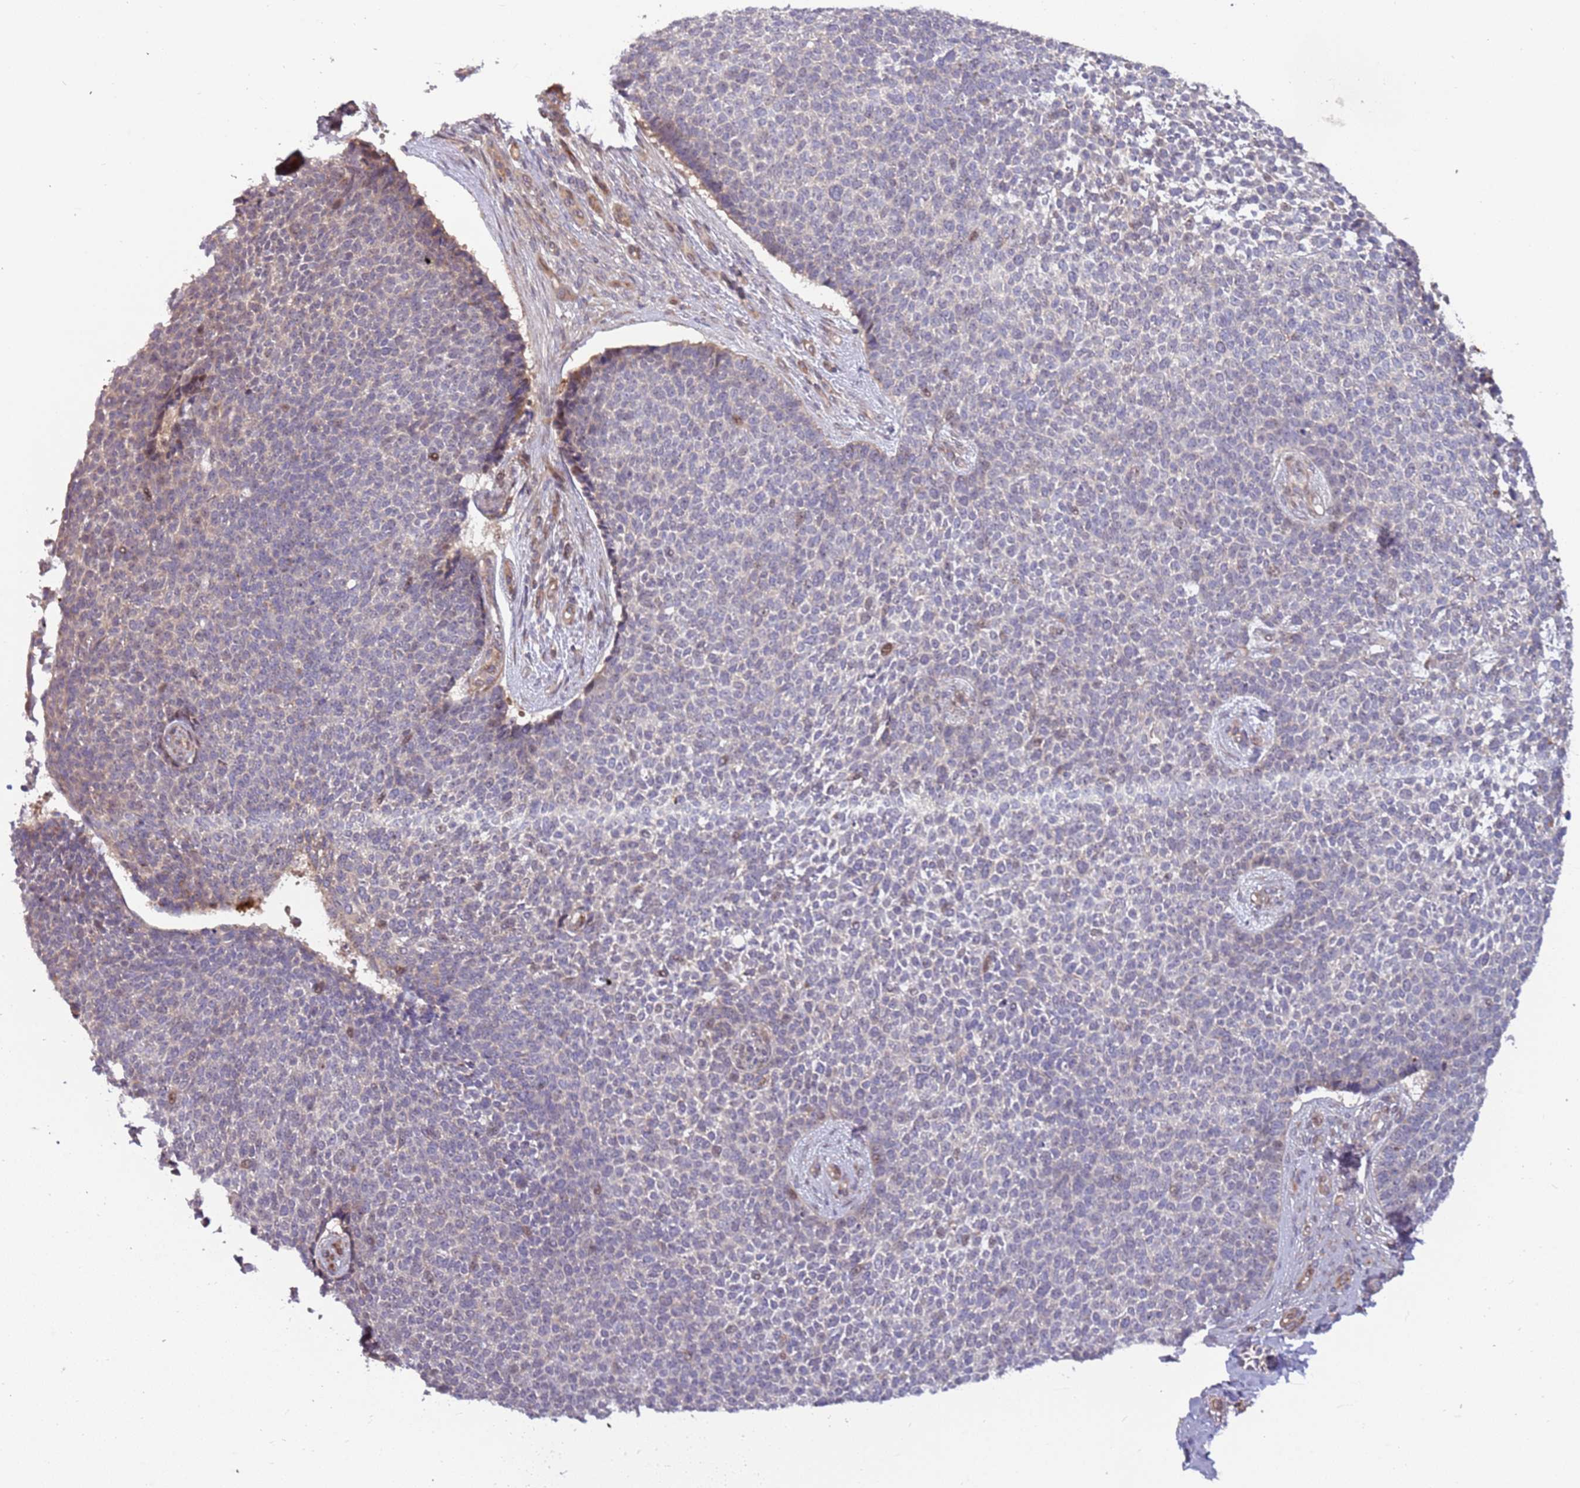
{"staining": {"intensity": "weak", "quantity": "<25%", "location": "cytoplasmic/membranous"}, "tissue": "skin cancer", "cell_type": "Tumor cells", "image_type": "cancer", "snomed": [{"axis": "morphology", "description": "Basal cell carcinoma"}, {"axis": "topography", "description": "Skin"}], "caption": "There is no significant expression in tumor cells of skin cancer.", "gene": "TRAPPC6B", "patient": {"sex": "female", "age": 84}}